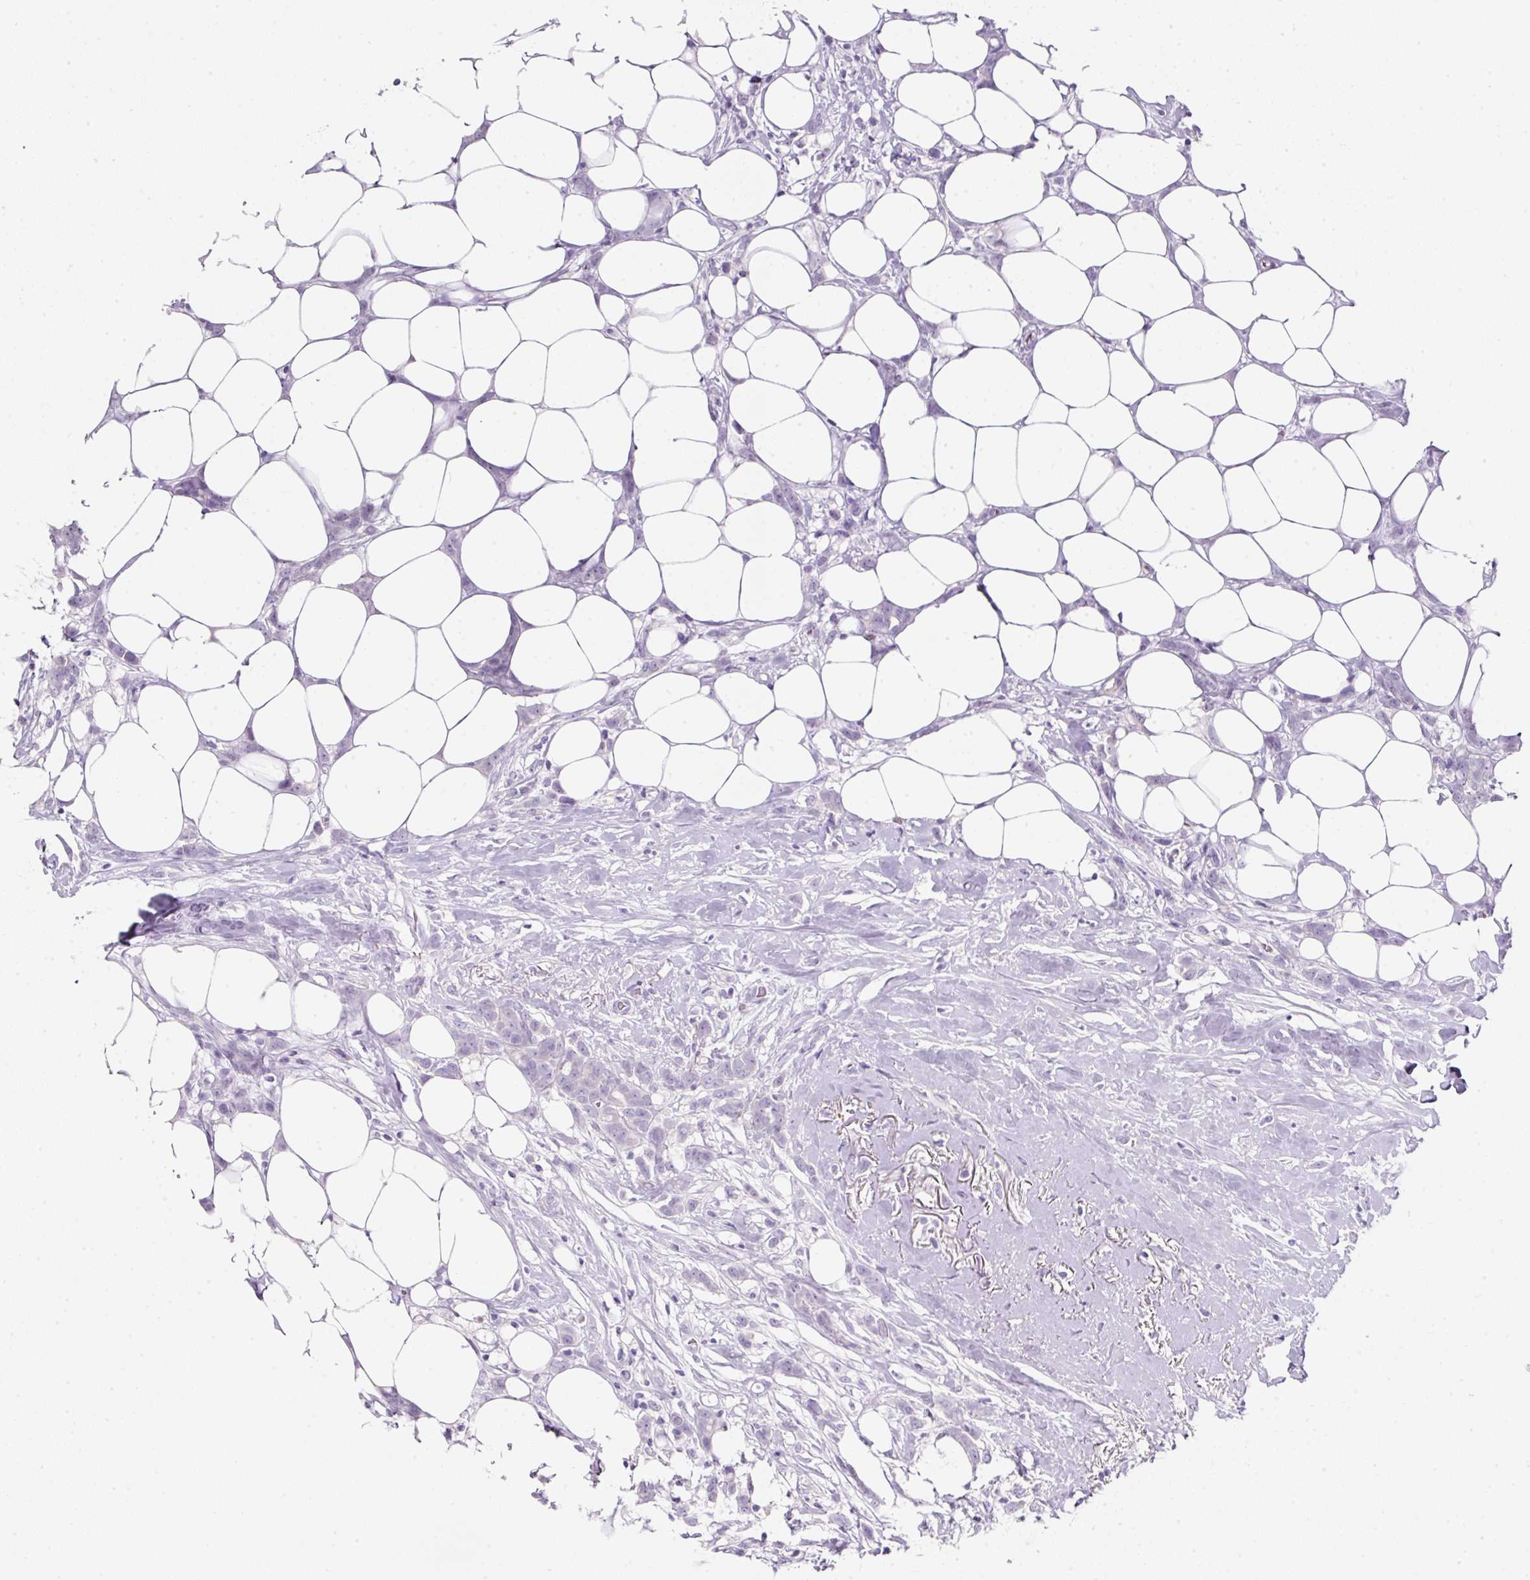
{"staining": {"intensity": "negative", "quantity": "none", "location": "none"}, "tissue": "breast cancer", "cell_type": "Tumor cells", "image_type": "cancer", "snomed": [{"axis": "morphology", "description": "Duct carcinoma"}, {"axis": "topography", "description": "Breast"}], "caption": "High magnification brightfield microscopy of intraductal carcinoma (breast) stained with DAB (3,3'-diaminobenzidine) (brown) and counterstained with hematoxylin (blue): tumor cells show no significant expression.", "gene": "SLC2A2", "patient": {"sex": "female", "age": 80}}